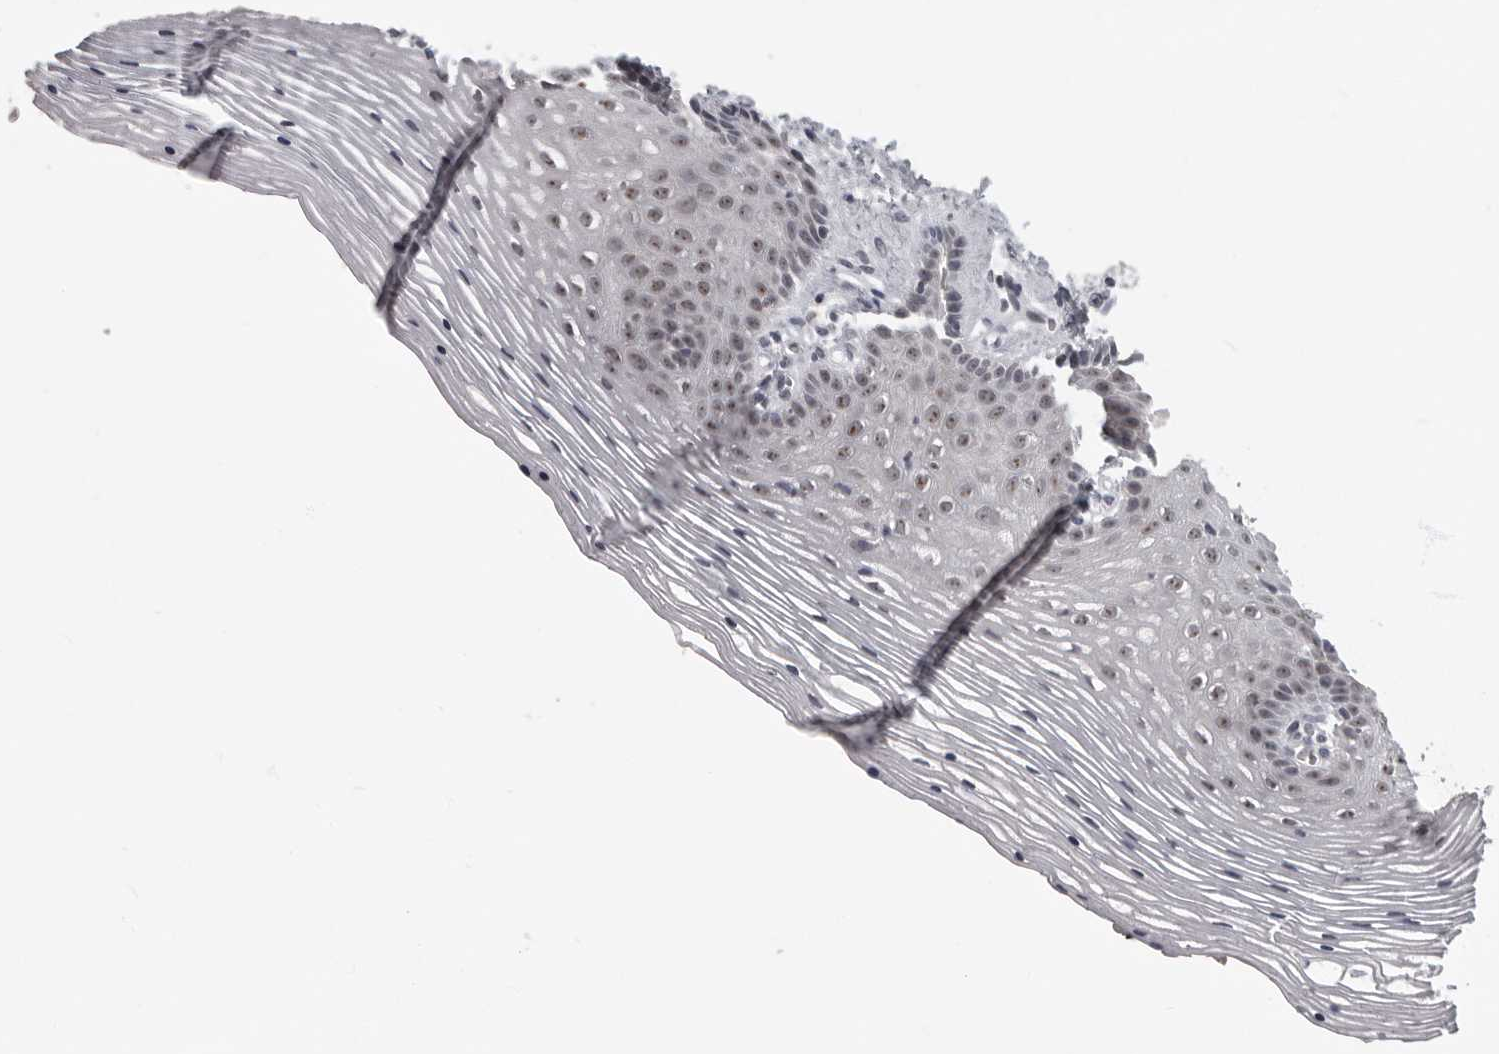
{"staining": {"intensity": "moderate", "quantity": "25%-75%", "location": "nuclear"}, "tissue": "vagina", "cell_type": "Squamous epithelial cells", "image_type": "normal", "snomed": [{"axis": "morphology", "description": "Normal tissue, NOS"}, {"axis": "topography", "description": "Vagina"}], "caption": "Approximately 25%-75% of squamous epithelial cells in normal human vagina exhibit moderate nuclear protein positivity as visualized by brown immunohistochemical staining.", "gene": "MRTO4", "patient": {"sex": "female", "age": 32}}